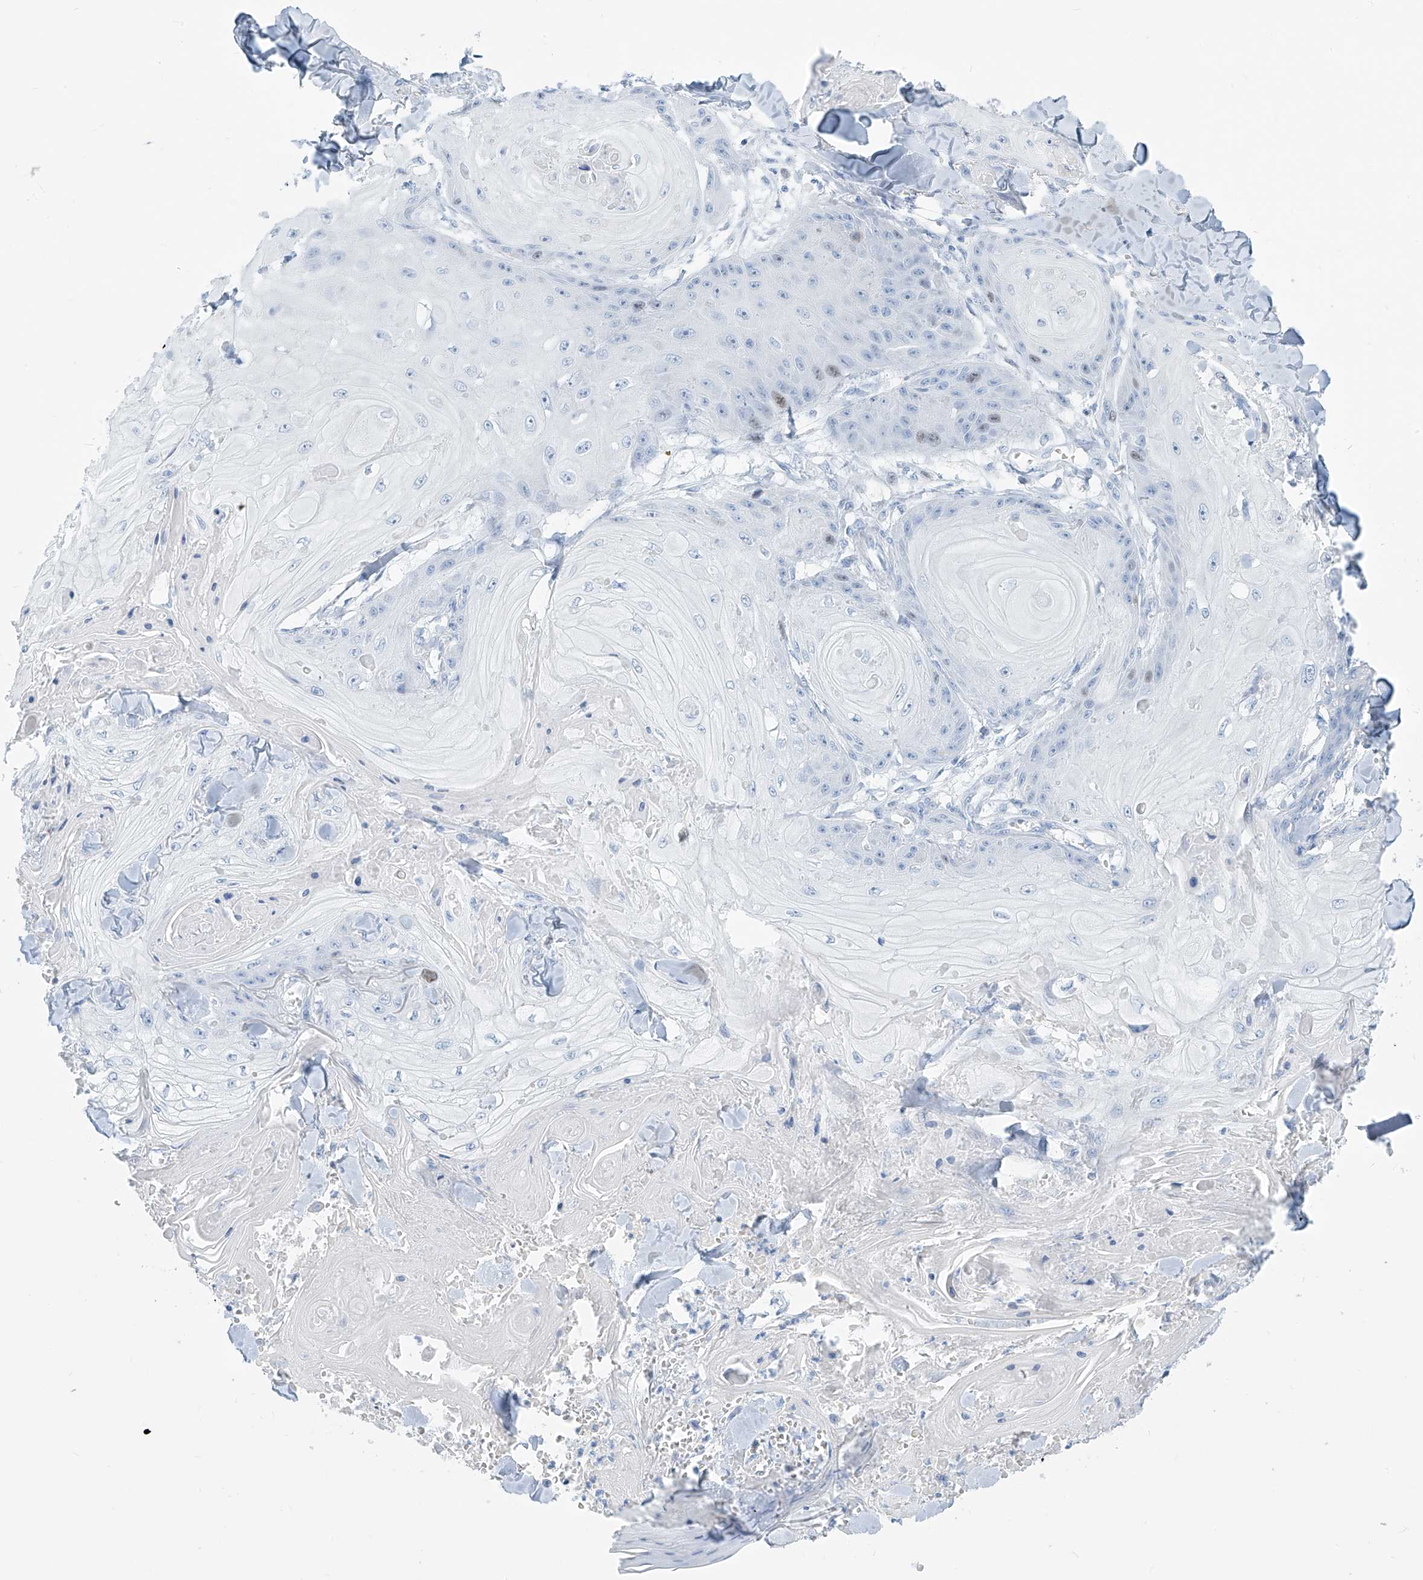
{"staining": {"intensity": "negative", "quantity": "none", "location": "none"}, "tissue": "skin cancer", "cell_type": "Tumor cells", "image_type": "cancer", "snomed": [{"axis": "morphology", "description": "Squamous cell carcinoma, NOS"}, {"axis": "topography", "description": "Skin"}], "caption": "There is no significant staining in tumor cells of skin cancer.", "gene": "SGO2", "patient": {"sex": "male", "age": 74}}